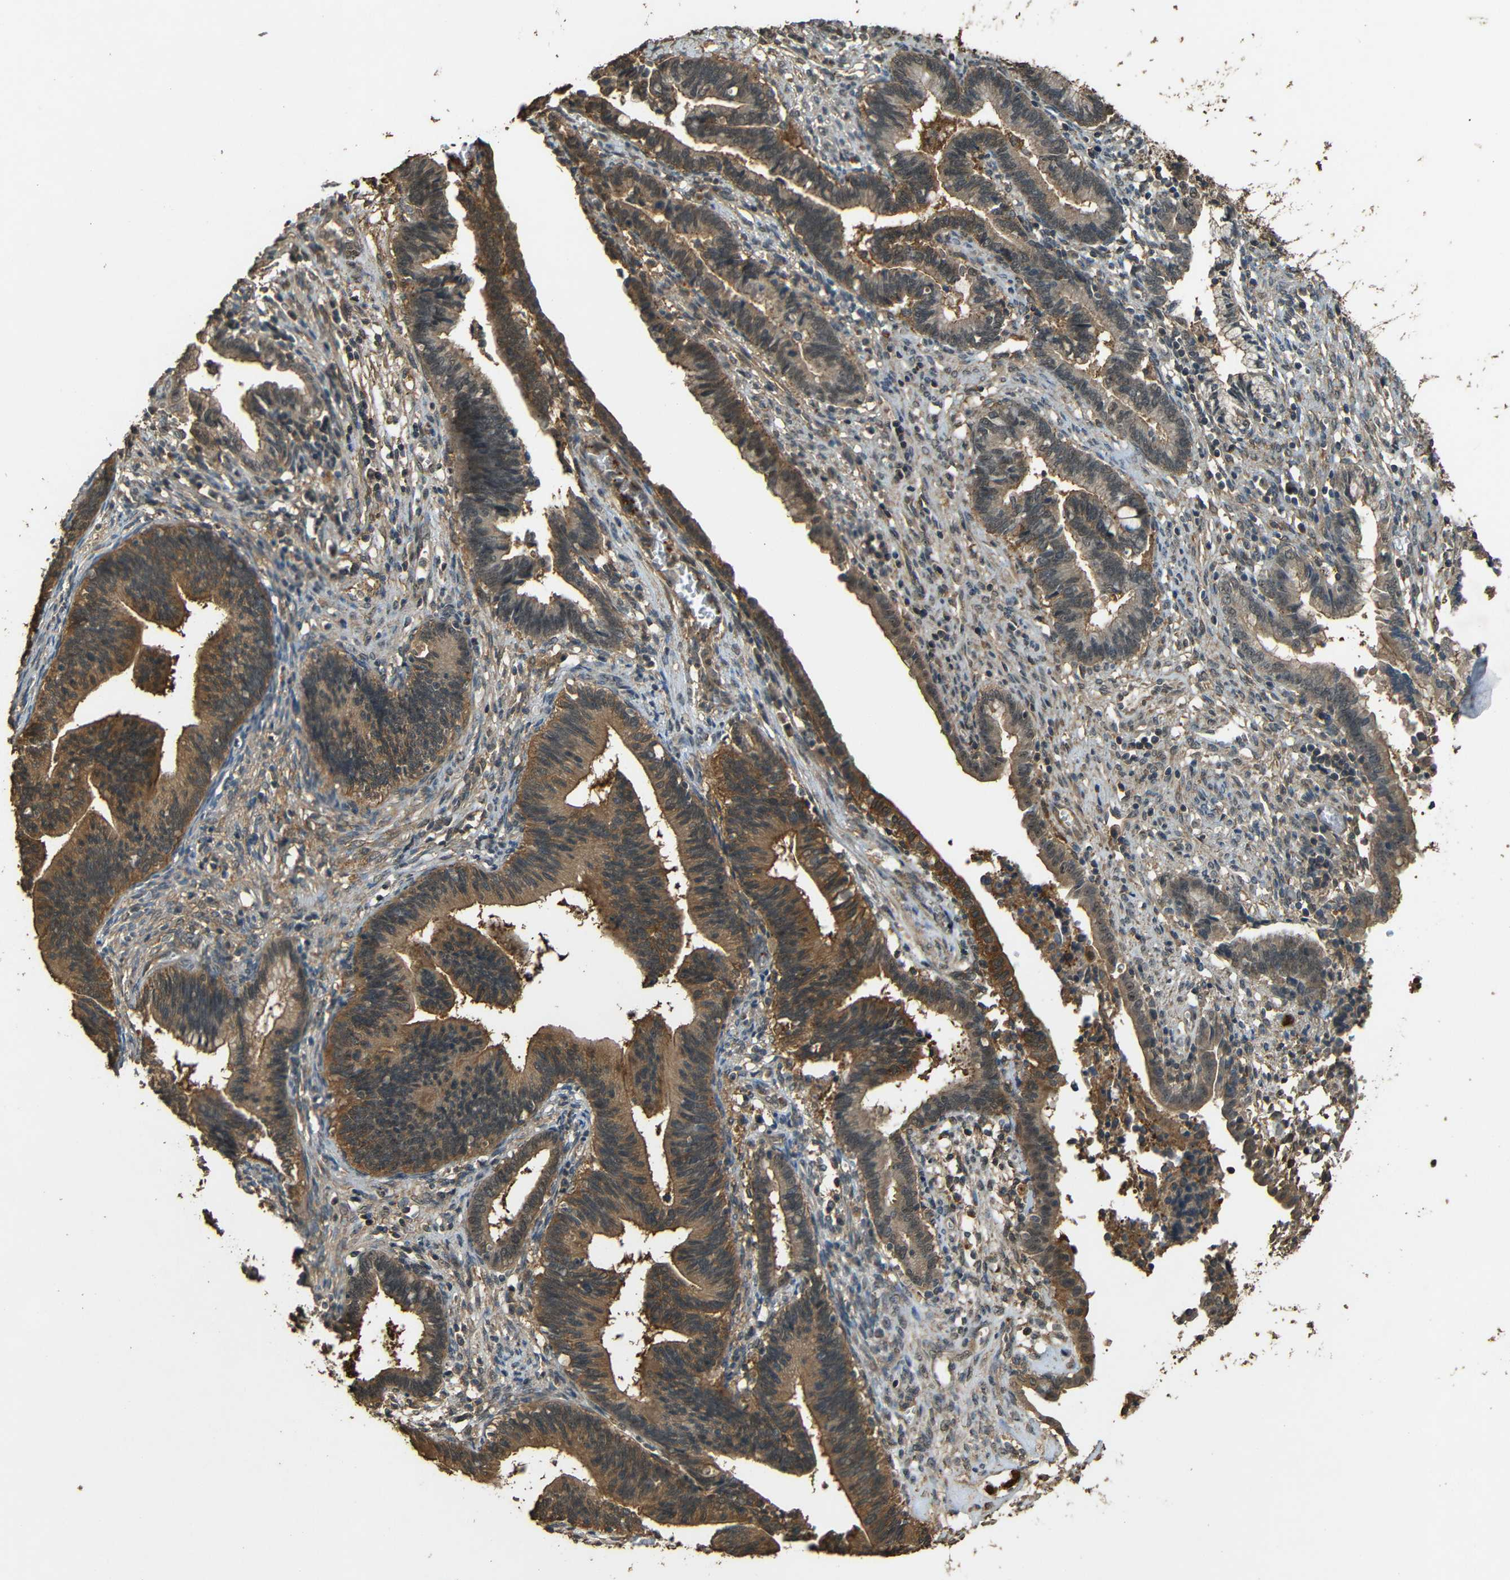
{"staining": {"intensity": "moderate", "quantity": ">75%", "location": "cytoplasmic/membranous"}, "tissue": "cervical cancer", "cell_type": "Tumor cells", "image_type": "cancer", "snomed": [{"axis": "morphology", "description": "Adenocarcinoma, NOS"}, {"axis": "topography", "description": "Cervix"}], "caption": "Immunohistochemical staining of cervical cancer (adenocarcinoma) demonstrates medium levels of moderate cytoplasmic/membranous positivity in approximately >75% of tumor cells.", "gene": "PDE5A", "patient": {"sex": "female", "age": 44}}